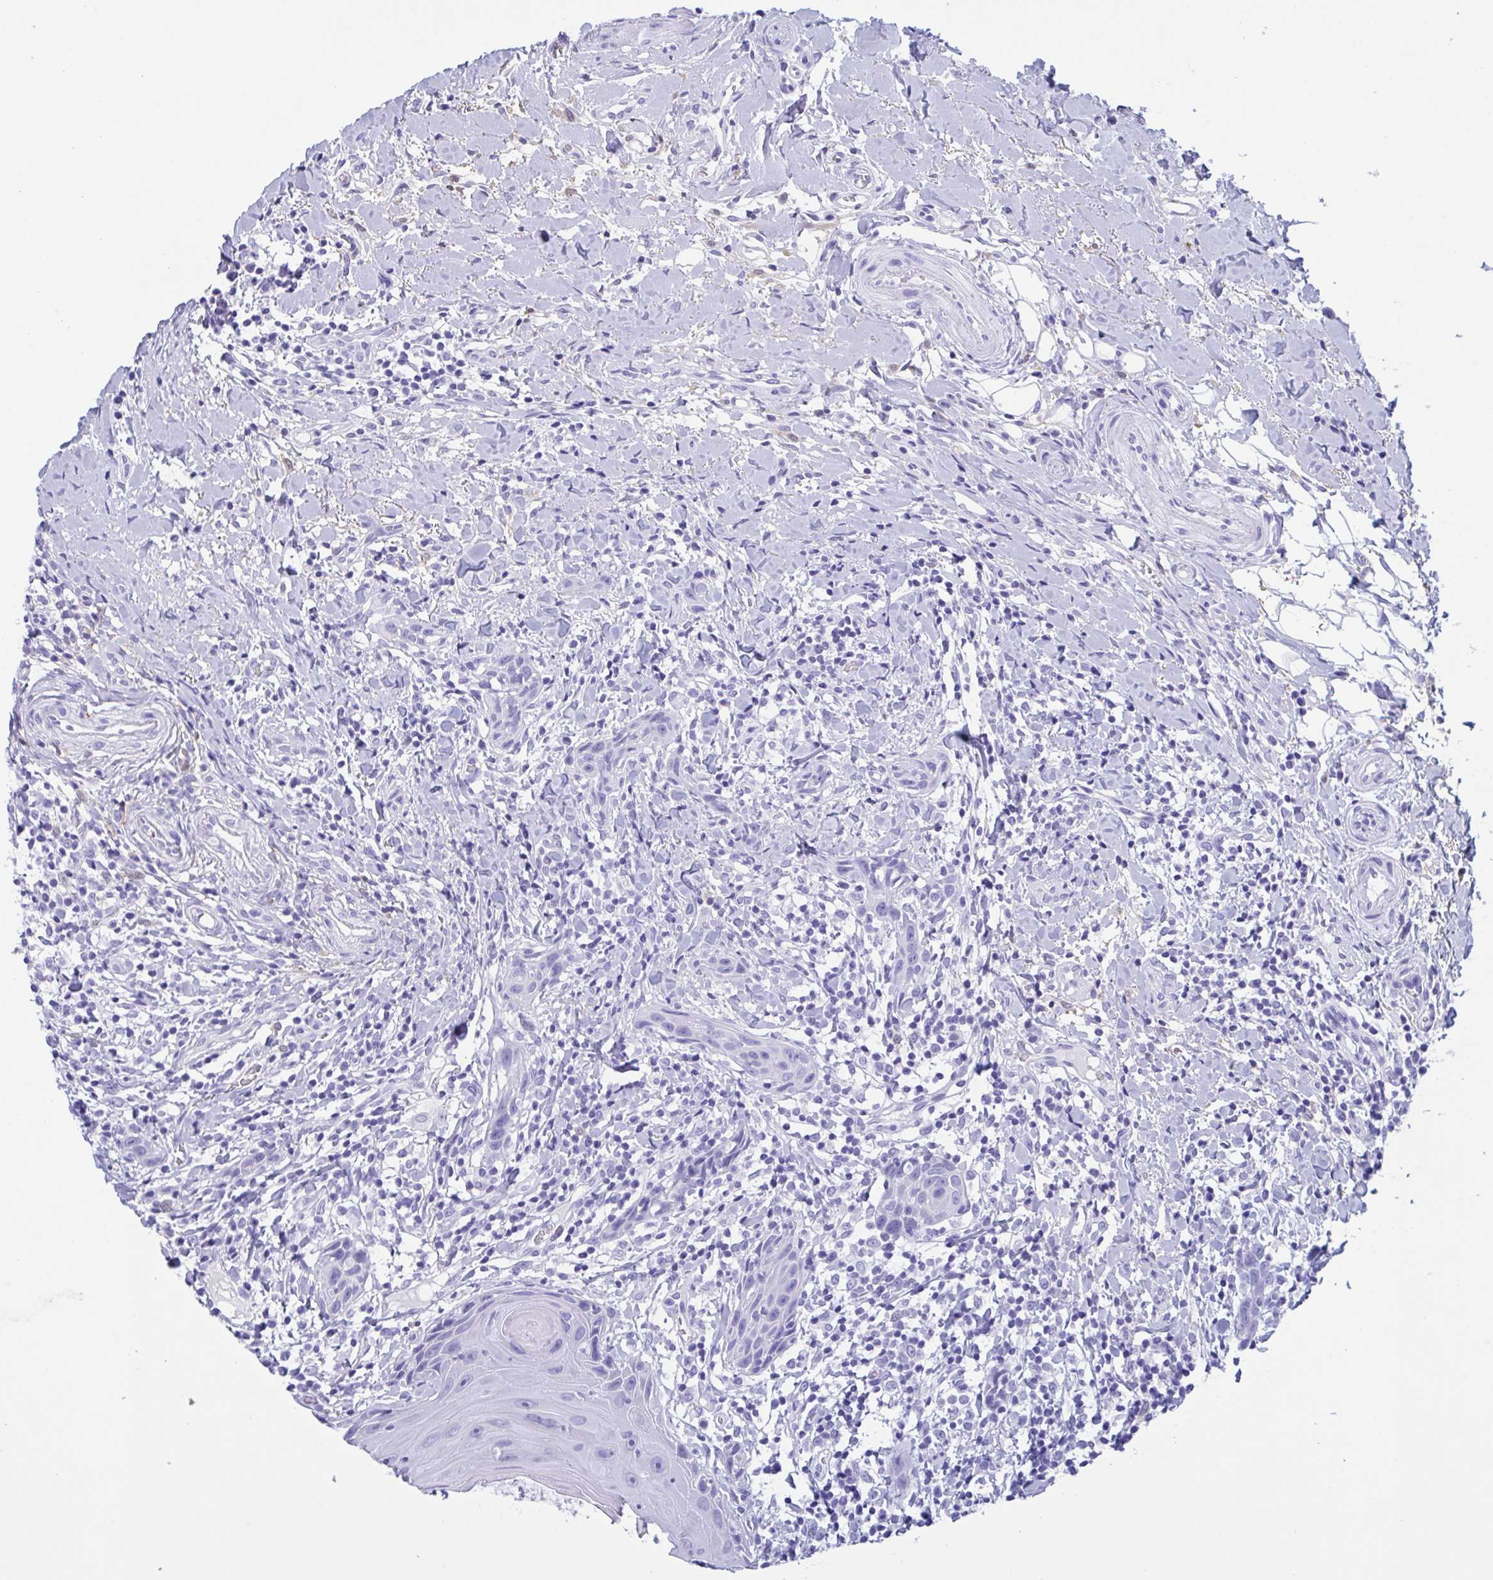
{"staining": {"intensity": "negative", "quantity": "none", "location": "none"}, "tissue": "head and neck cancer", "cell_type": "Tumor cells", "image_type": "cancer", "snomed": [{"axis": "morphology", "description": "Squamous cell carcinoma, NOS"}, {"axis": "topography", "description": "Oral tissue"}, {"axis": "topography", "description": "Head-Neck"}], "caption": "The photomicrograph demonstrates no staining of tumor cells in head and neck cancer (squamous cell carcinoma).", "gene": "ZNF850", "patient": {"sex": "male", "age": 49}}